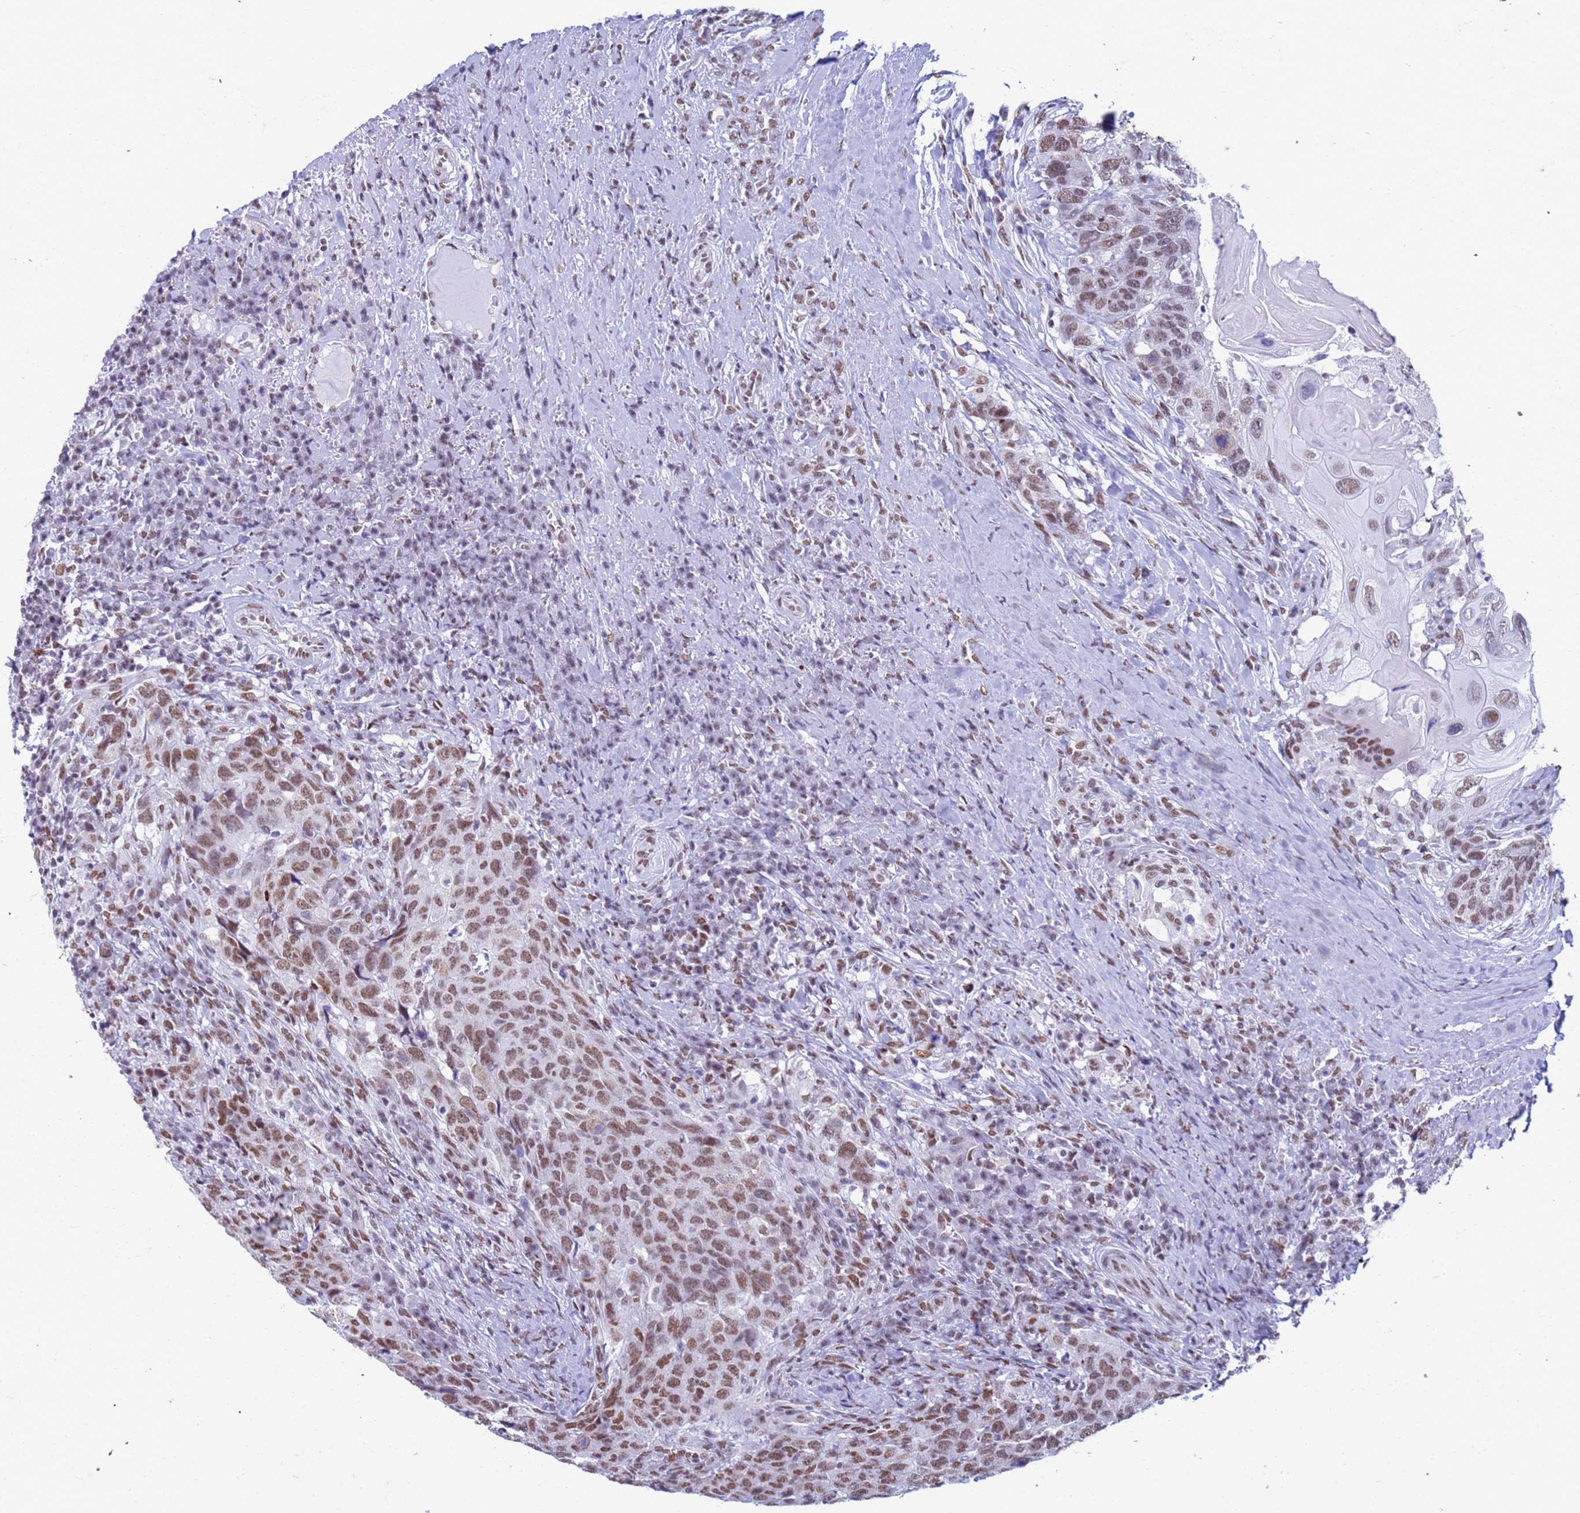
{"staining": {"intensity": "moderate", "quantity": ">75%", "location": "nuclear"}, "tissue": "head and neck cancer", "cell_type": "Tumor cells", "image_type": "cancer", "snomed": [{"axis": "morphology", "description": "Squamous cell carcinoma, NOS"}, {"axis": "topography", "description": "Head-Neck"}], "caption": "Immunohistochemical staining of human head and neck cancer displays medium levels of moderate nuclear expression in approximately >75% of tumor cells.", "gene": "FAM170B", "patient": {"sex": "male", "age": 66}}